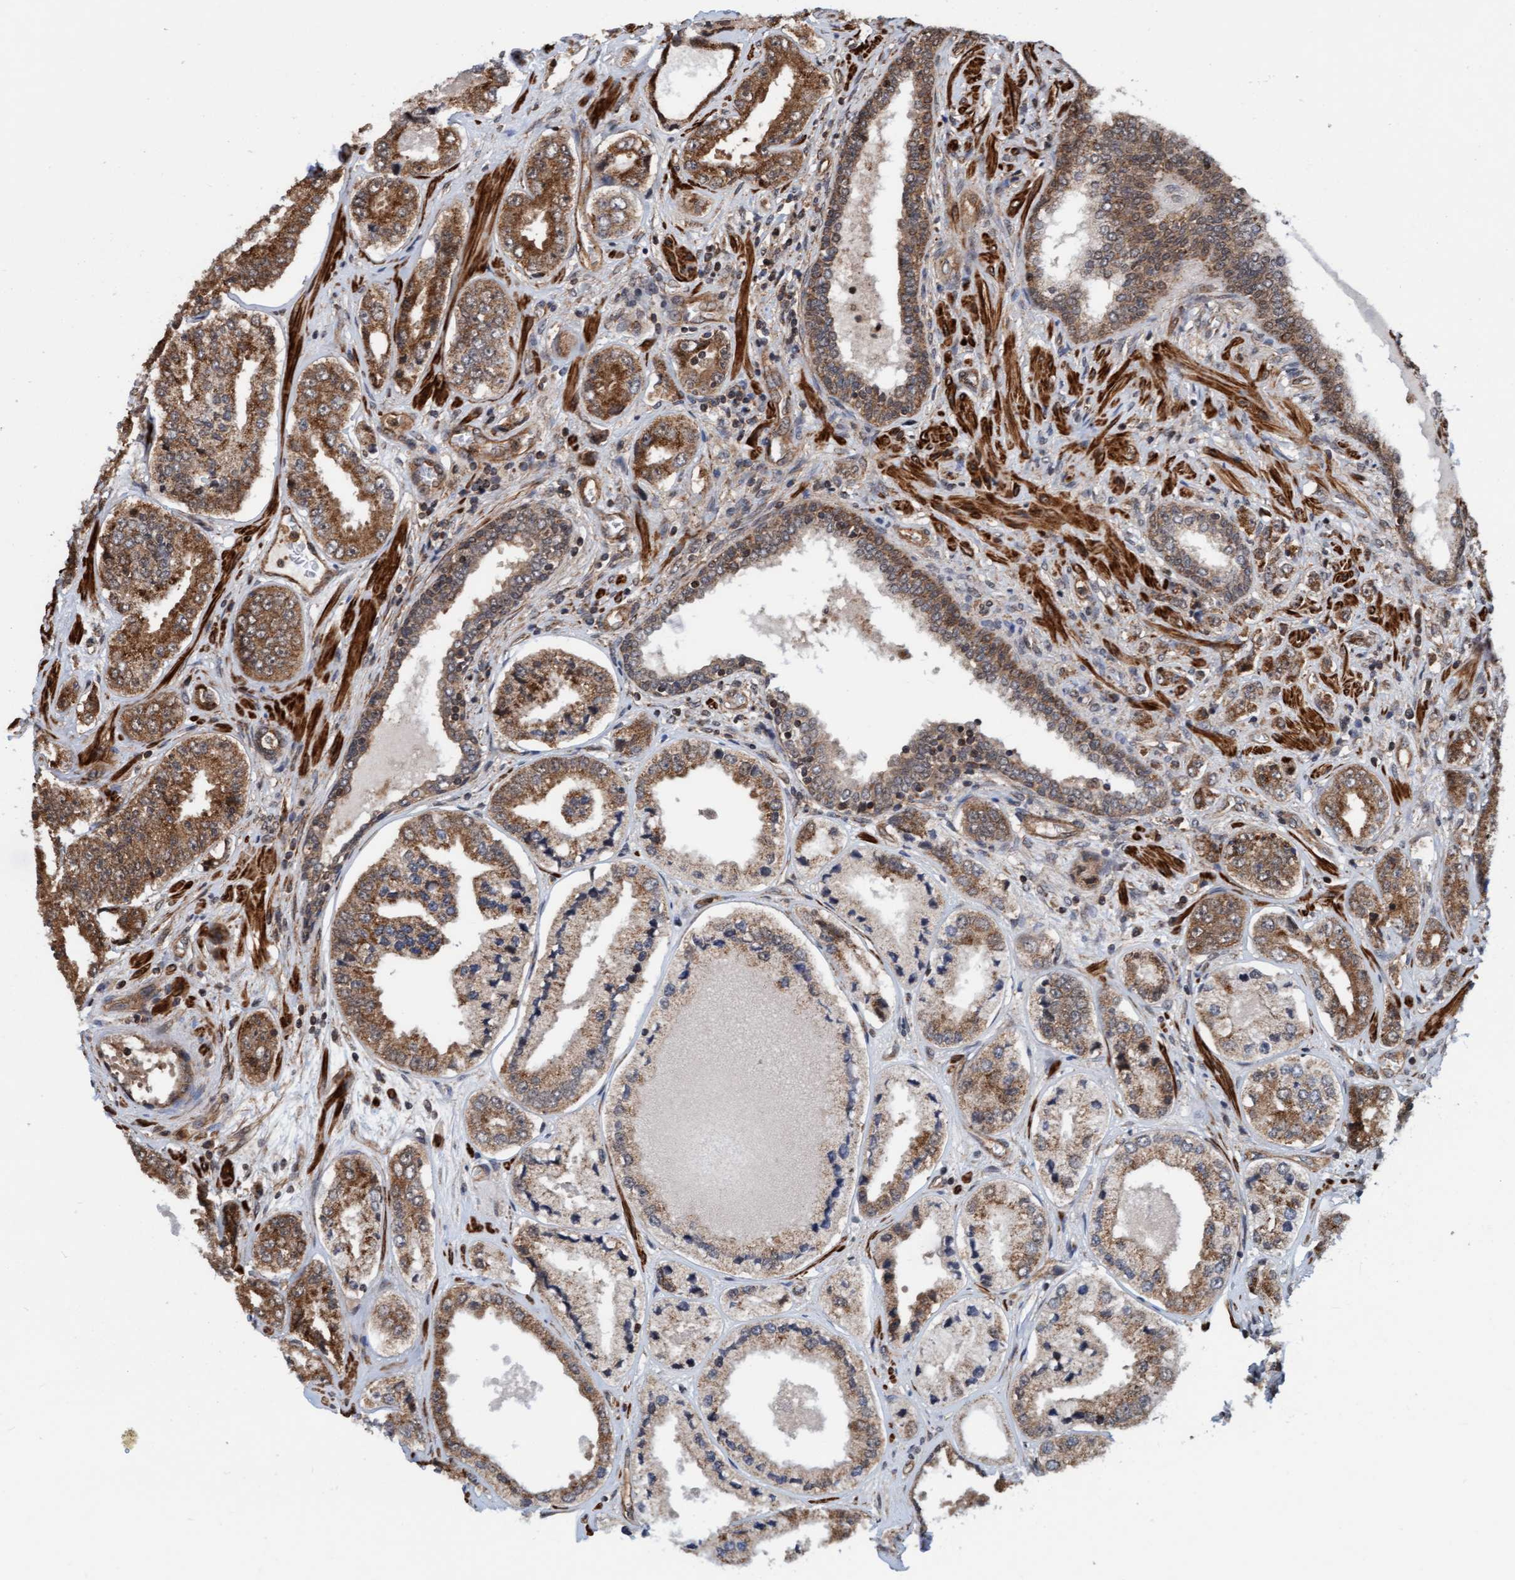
{"staining": {"intensity": "moderate", "quantity": ">75%", "location": "cytoplasmic/membranous"}, "tissue": "prostate cancer", "cell_type": "Tumor cells", "image_type": "cancer", "snomed": [{"axis": "morphology", "description": "Adenocarcinoma, High grade"}, {"axis": "topography", "description": "Prostate"}], "caption": "Immunohistochemistry of human prostate cancer exhibits medium levels of moderate cytoplasmic/membranous positivity in about >75% of tumor cells.", "gene": "STXBP4", "patient": {"sex": "male", "age": 61}}